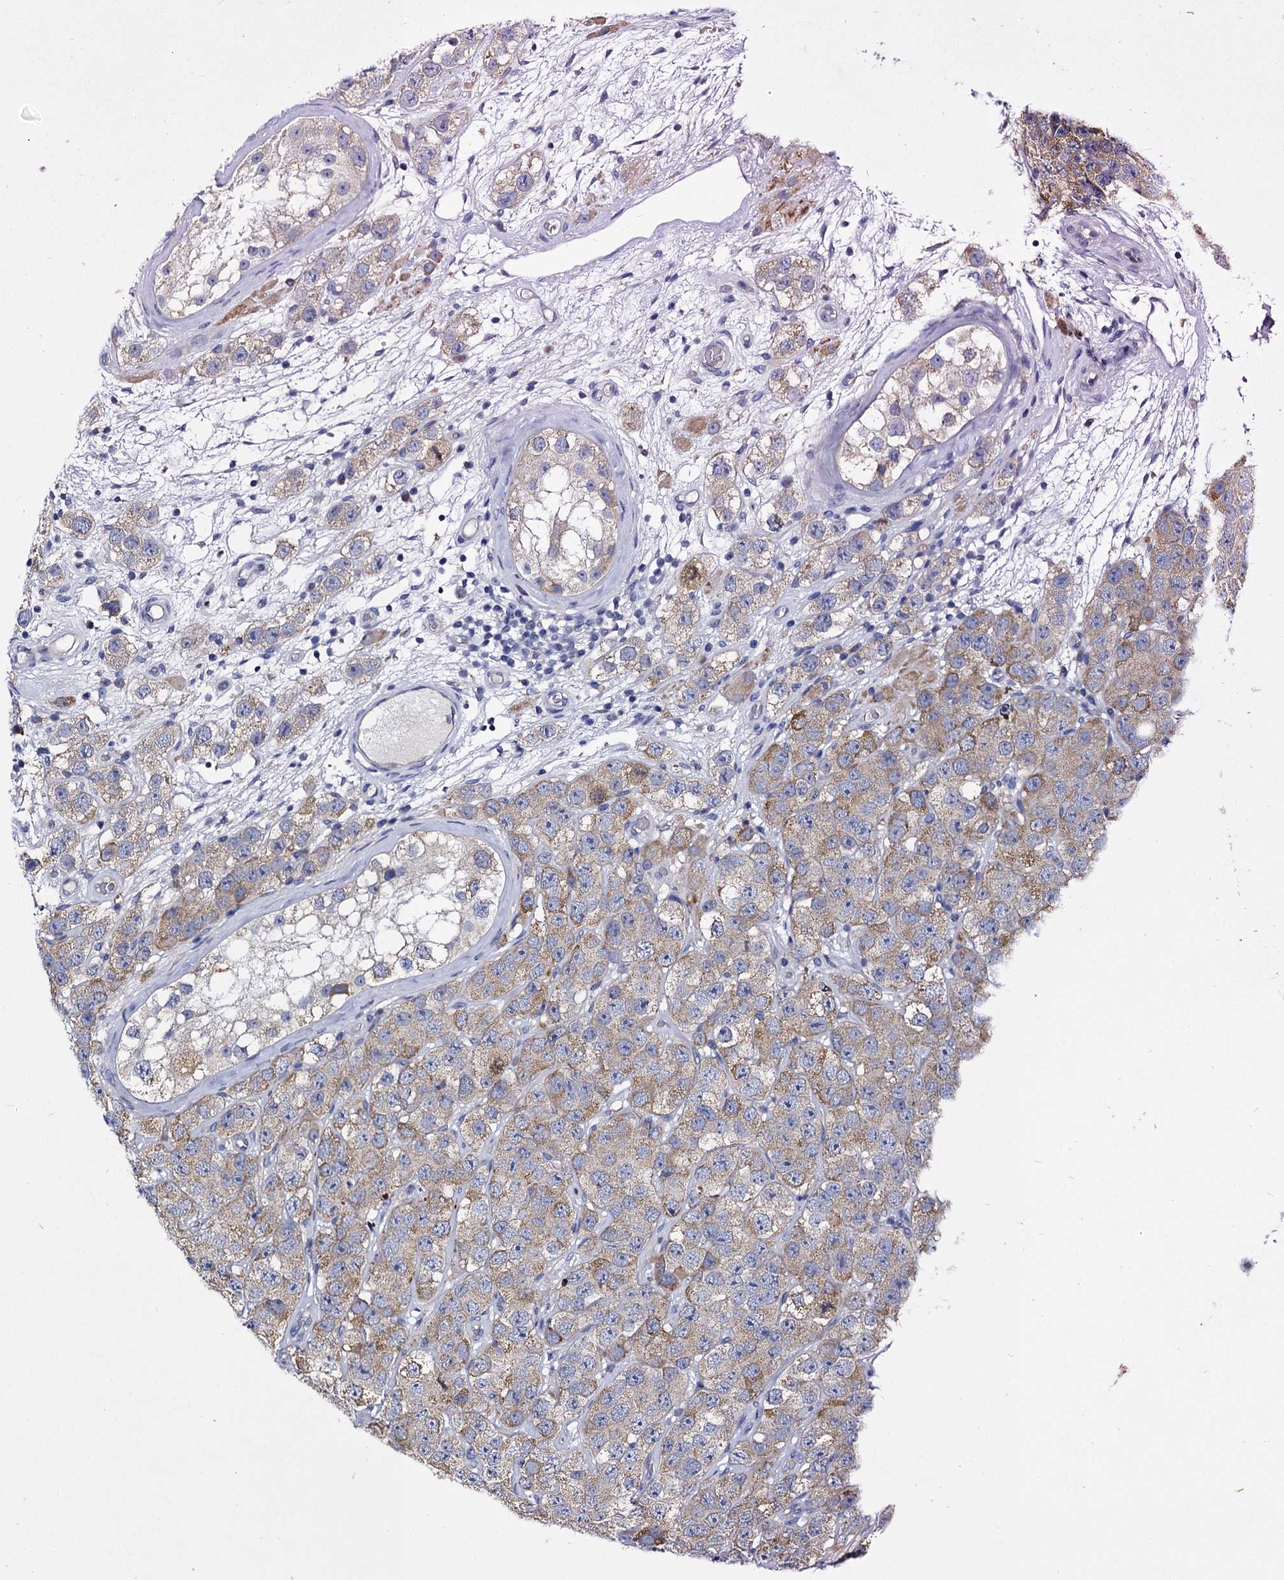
{"staining": {"intensity": "moderate", "quantity": "25%-75%", "location": "cytoplasmic/membranous"}, "tissue": "testis cancer", "cell_type": "Tumor cells", "image_type": "cancer", "snomed": [{"axis": "morphology", "description": "Seminoma, NOS"}, {"axis": "topography", "description": "Testis"}], "caption": "IHC histopathology image of neoplastic tissue: human testis cancer (seminoma) stained using immunohistochemistry displays medium levels of moderate protein expression localized specifically in the cytoplasmic/membranous of tumor cells, appearing as a cytoplasmic/membranous brown color.", "gene": "PANX2", "patient": {"sex": "male", "age": 28}}